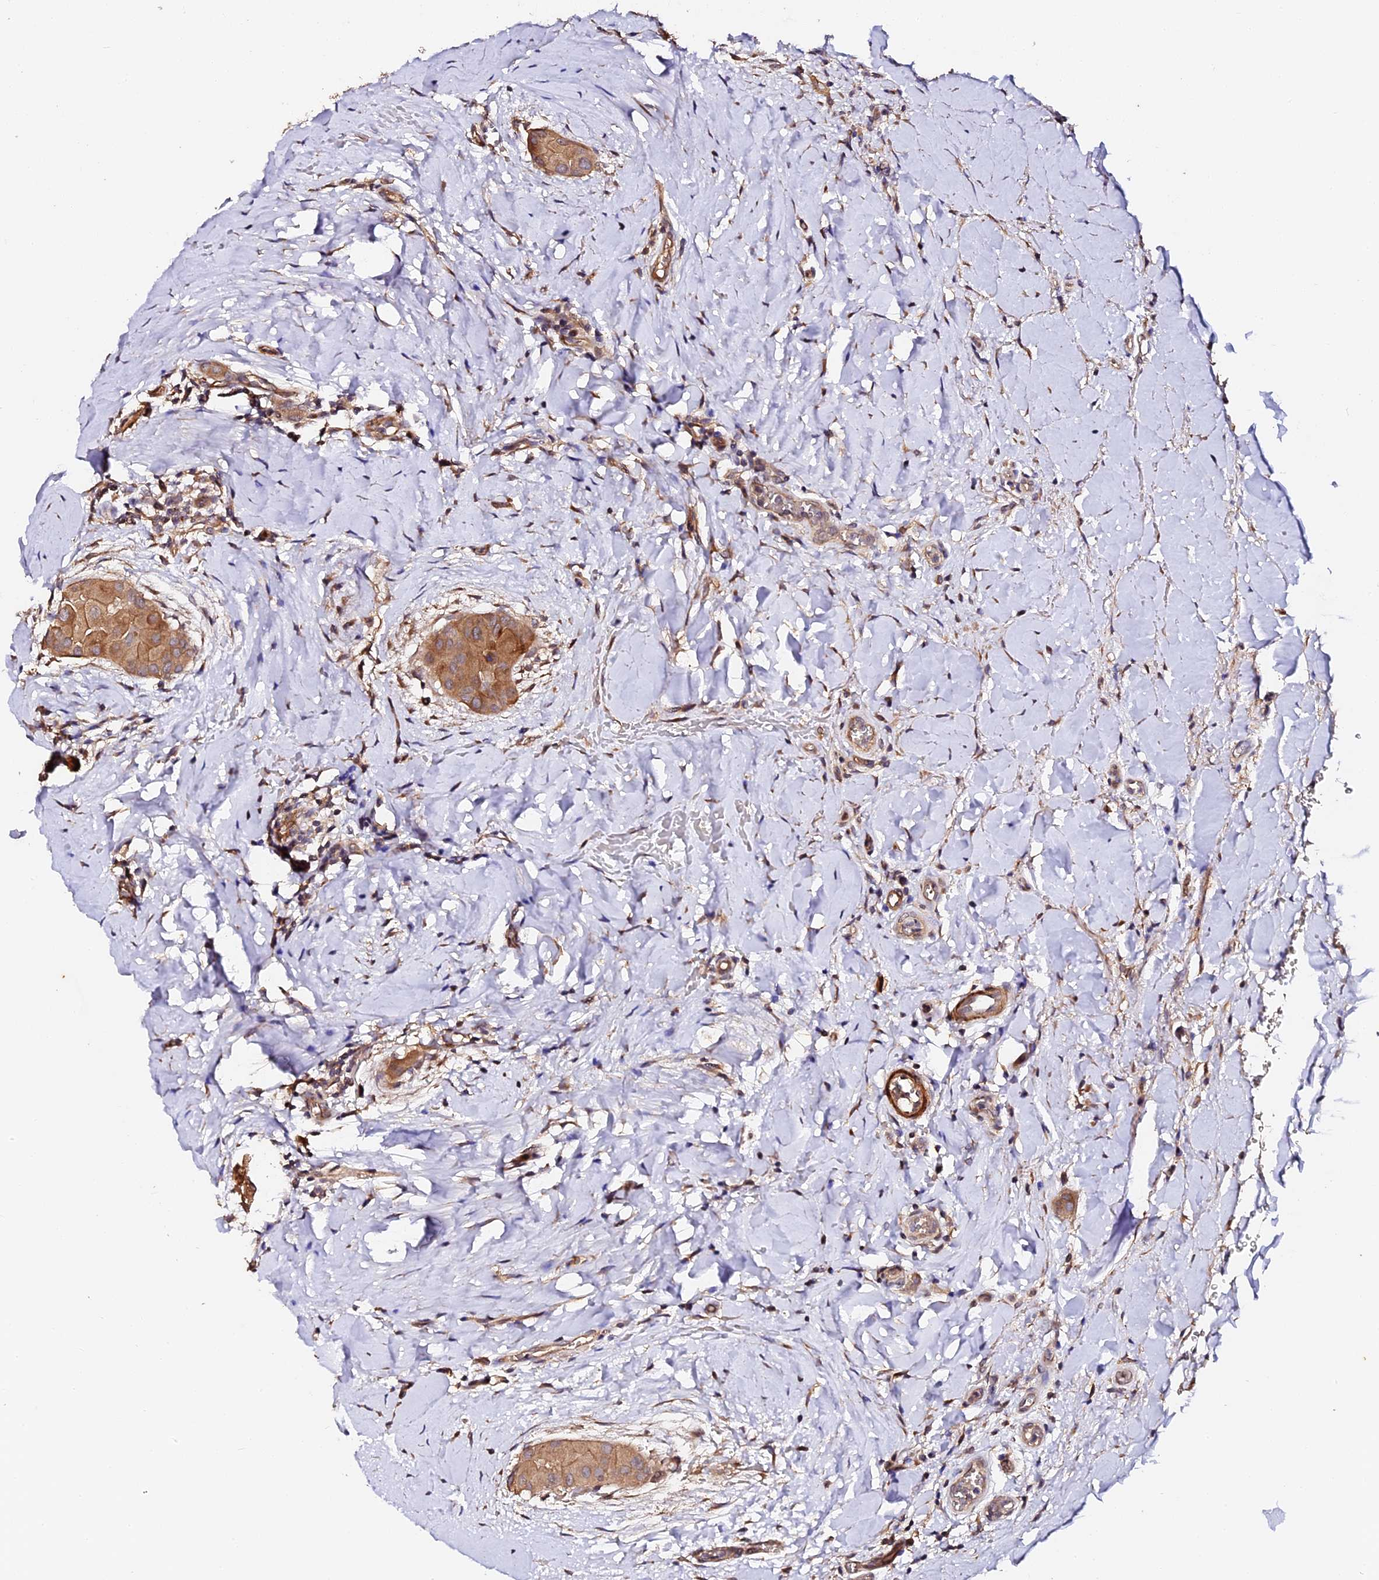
{"staining": {"intensity": "moderate", "quantity": ">75%", "location": "cytoplasmic/membranous"}, "tissue": "thyroid cancer", "cell_type": "Tumor cells", "image_type": "cancer", "snomed": [{"axis": "morphology", "description": "Papillary adenocarcinoma, NOS"}, {"axis": "topography", "description": "Thyroid gland"}], "caption": "IHC micrograph of human thyroid papillary adenocarcinoma stained for a protein (brown), which displays medium levels of moderate cytoplasmic/membranous staining in approximately >75% of tumor cells.", "gene": "TDO2", "patient": {"sex": "male", "age": 33}}